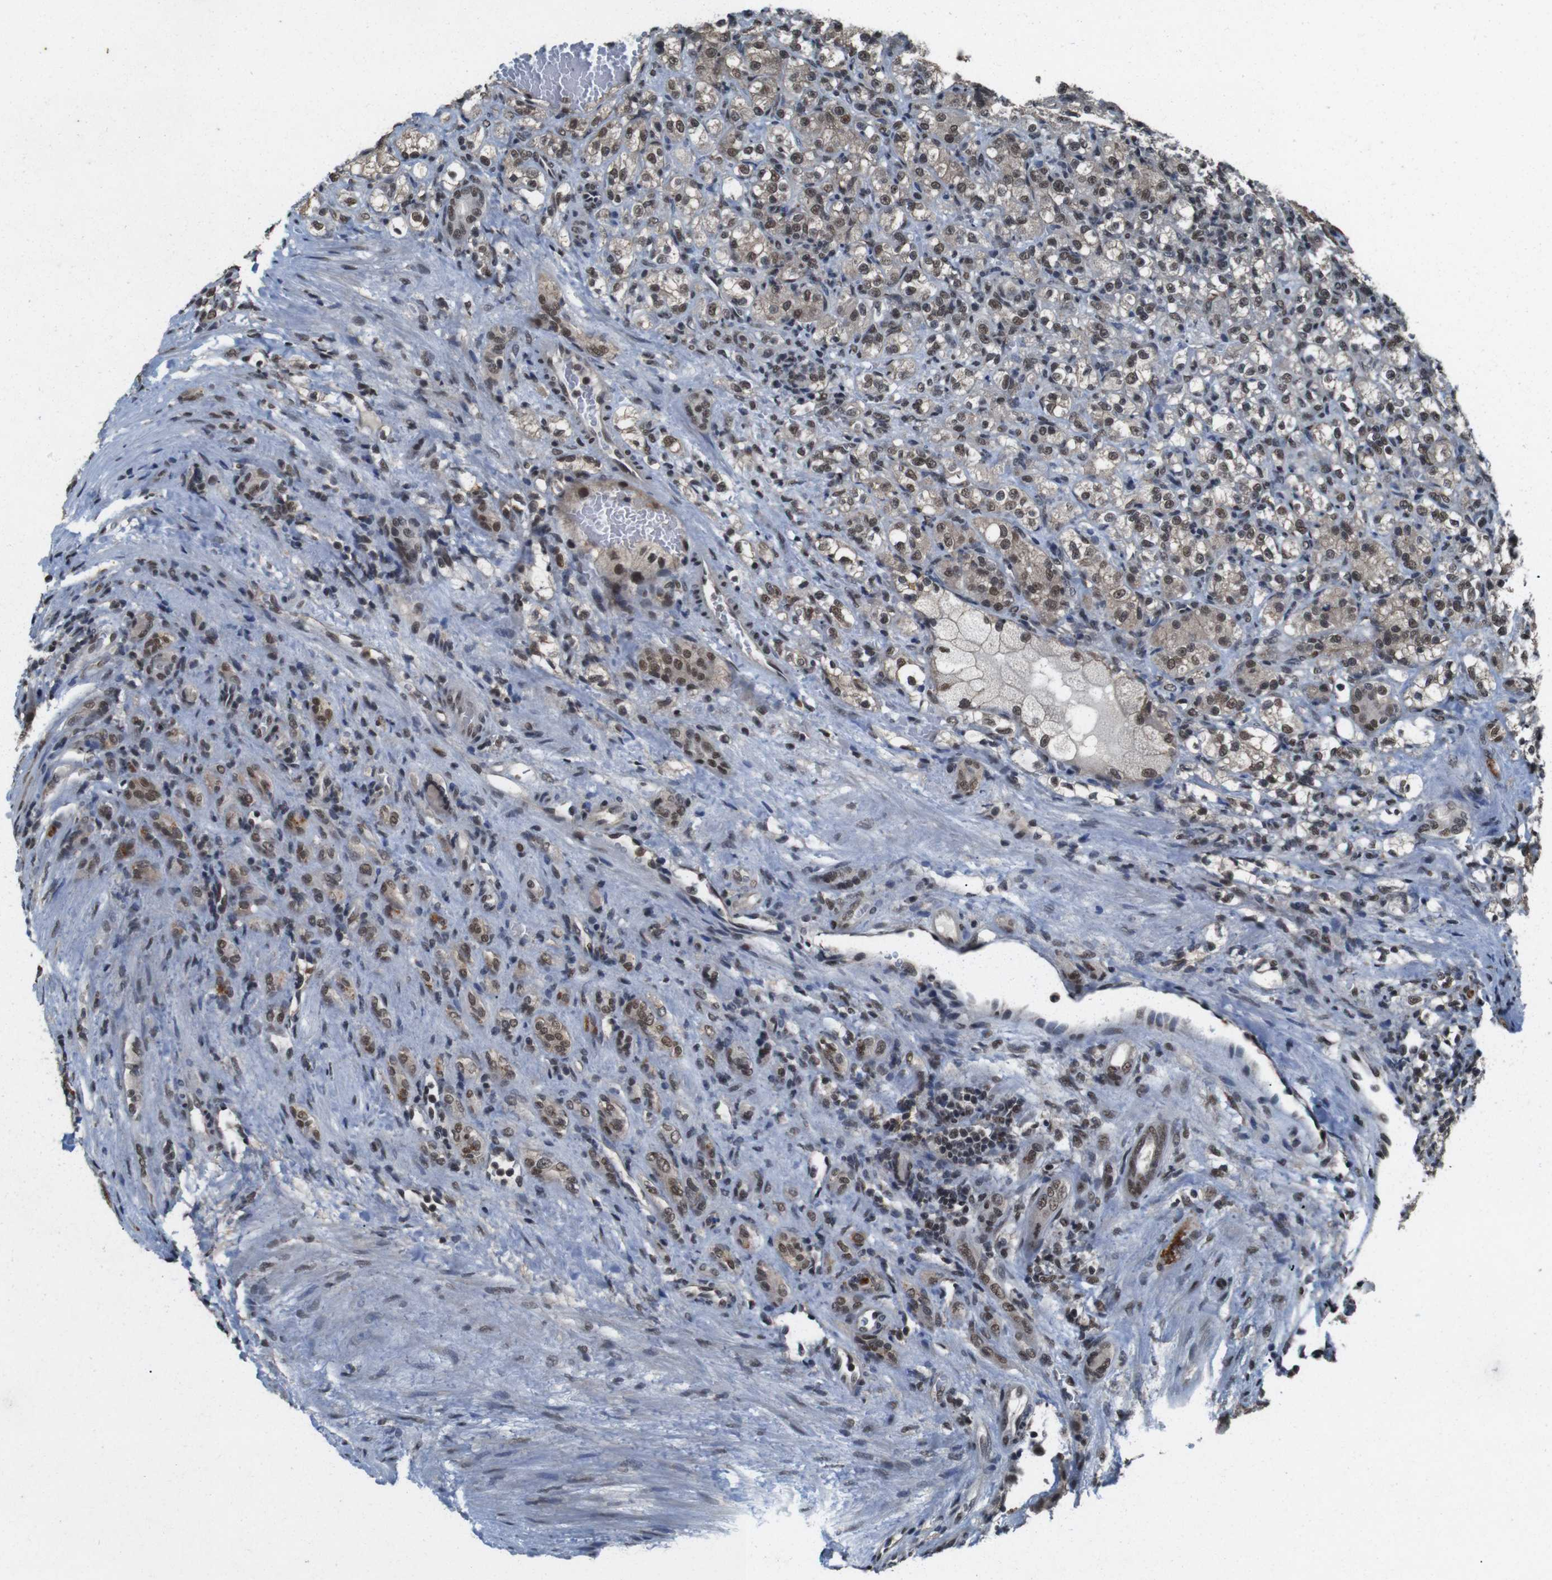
{"staining": {"intensity": "moderate", "quantity": ">75%", "location": "cytoplasmic/membranous,nuclear"}, "tissue": "renal cancer", "cell_type": "Tumor cells", "image_type": "cancer", "snomed": [{"axis": "morphology", "description": "Adenocarcinoma, NOS"}, {"axis": "topography", "description": "Kidney"}], "caption": "Approximately >75% of tumor cells in human adenocarcinoma (renal) reveal moderate cytoplasmic/membranous and nuclear protein positivity as visualized by brown immunohistochemical staining.", "gene": "NR4A2", "patient": {"sex": "male", "age": 61}}